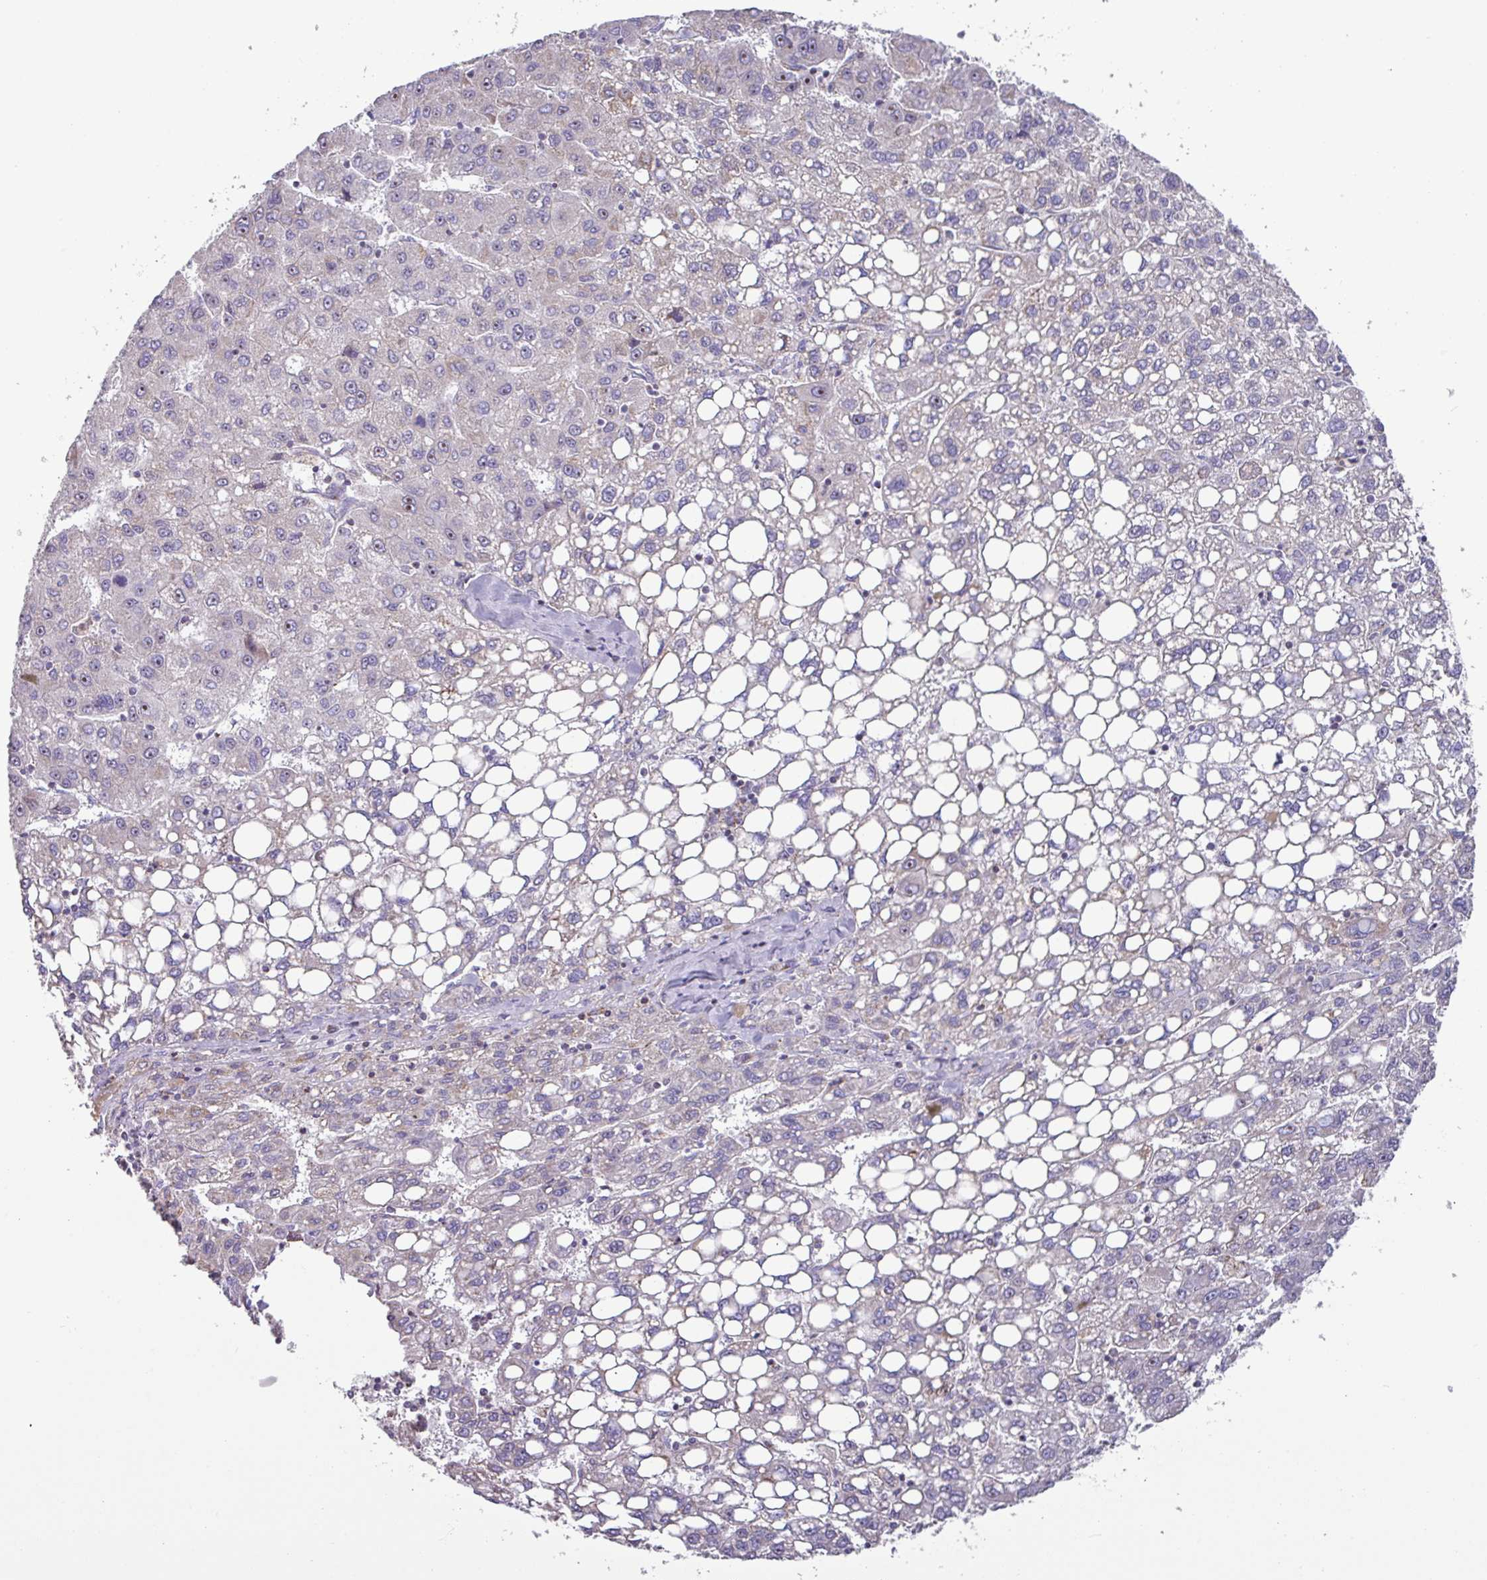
{"staining": {"intensity": "negative", "quantity": "none", "location": "none"}, "tissue": "liver cancer", "cell_type": "Tumor cells", "image_type": "cancer", "snomed": [{"axis": "morphology", "description": "Carcinoma, Hepatocellular, NOS"}, {"axis": "topography", "description": "Liver"}], "caption": "Hepatocellular carcinoma (liver) was stained to show a protein in brown. There is no significant positivity in tumor cells. (Stains: DAB immunohistochemistry with hematoxylin counter stain, Microscopy: brightfield microscopy at high magnification).", "gene": "MT-ND4", "patient": {"sex": "female", "age": 82}}